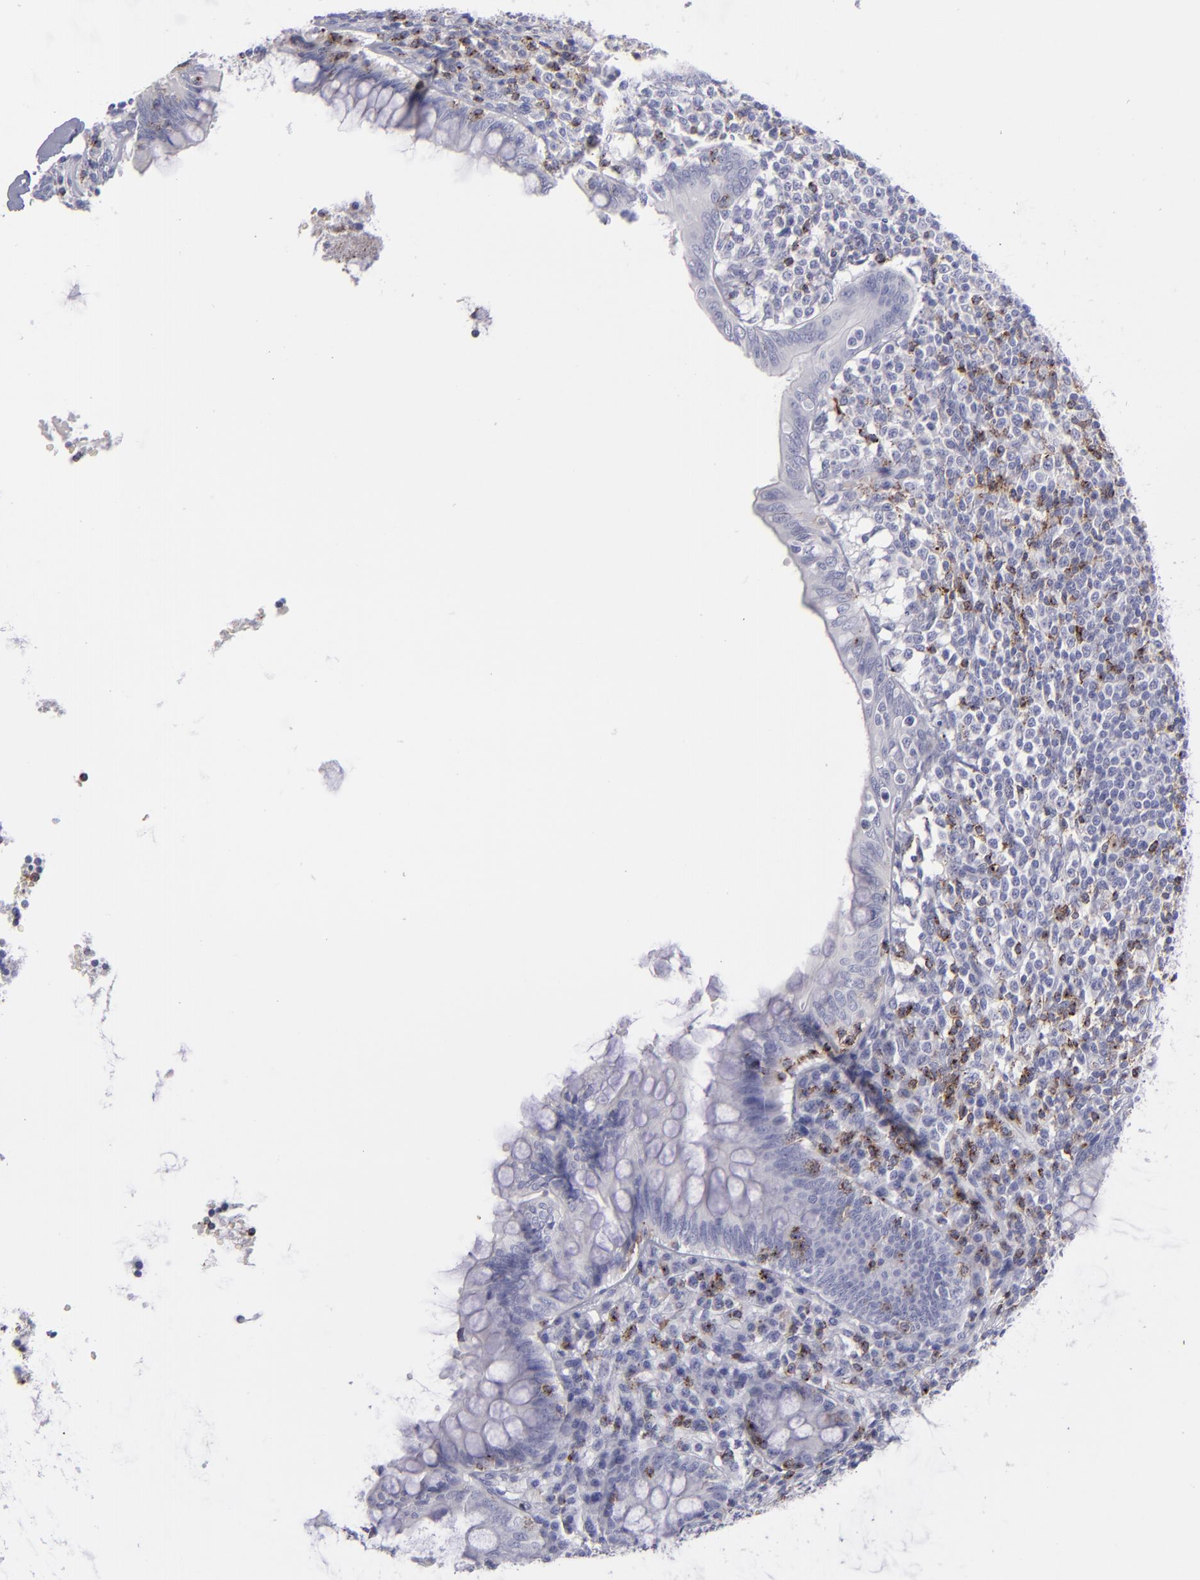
{"staining": {"intensity": "negative", "quantity": "none", "location": "none"}, "tissue": "appendix", "cell_type": "Glandular cells", "image_type": "normal", "snomed": [{"axis": "morphology", "description": "Normal tissue, NOS"}, {"axis": "topography", "description": "Appendix"}], "caption": "Protein analysis of normal appendix reveals no significant expression in glandular cells.", "gene": "CD2", "patient": {"sex": "female", "age": 66}}